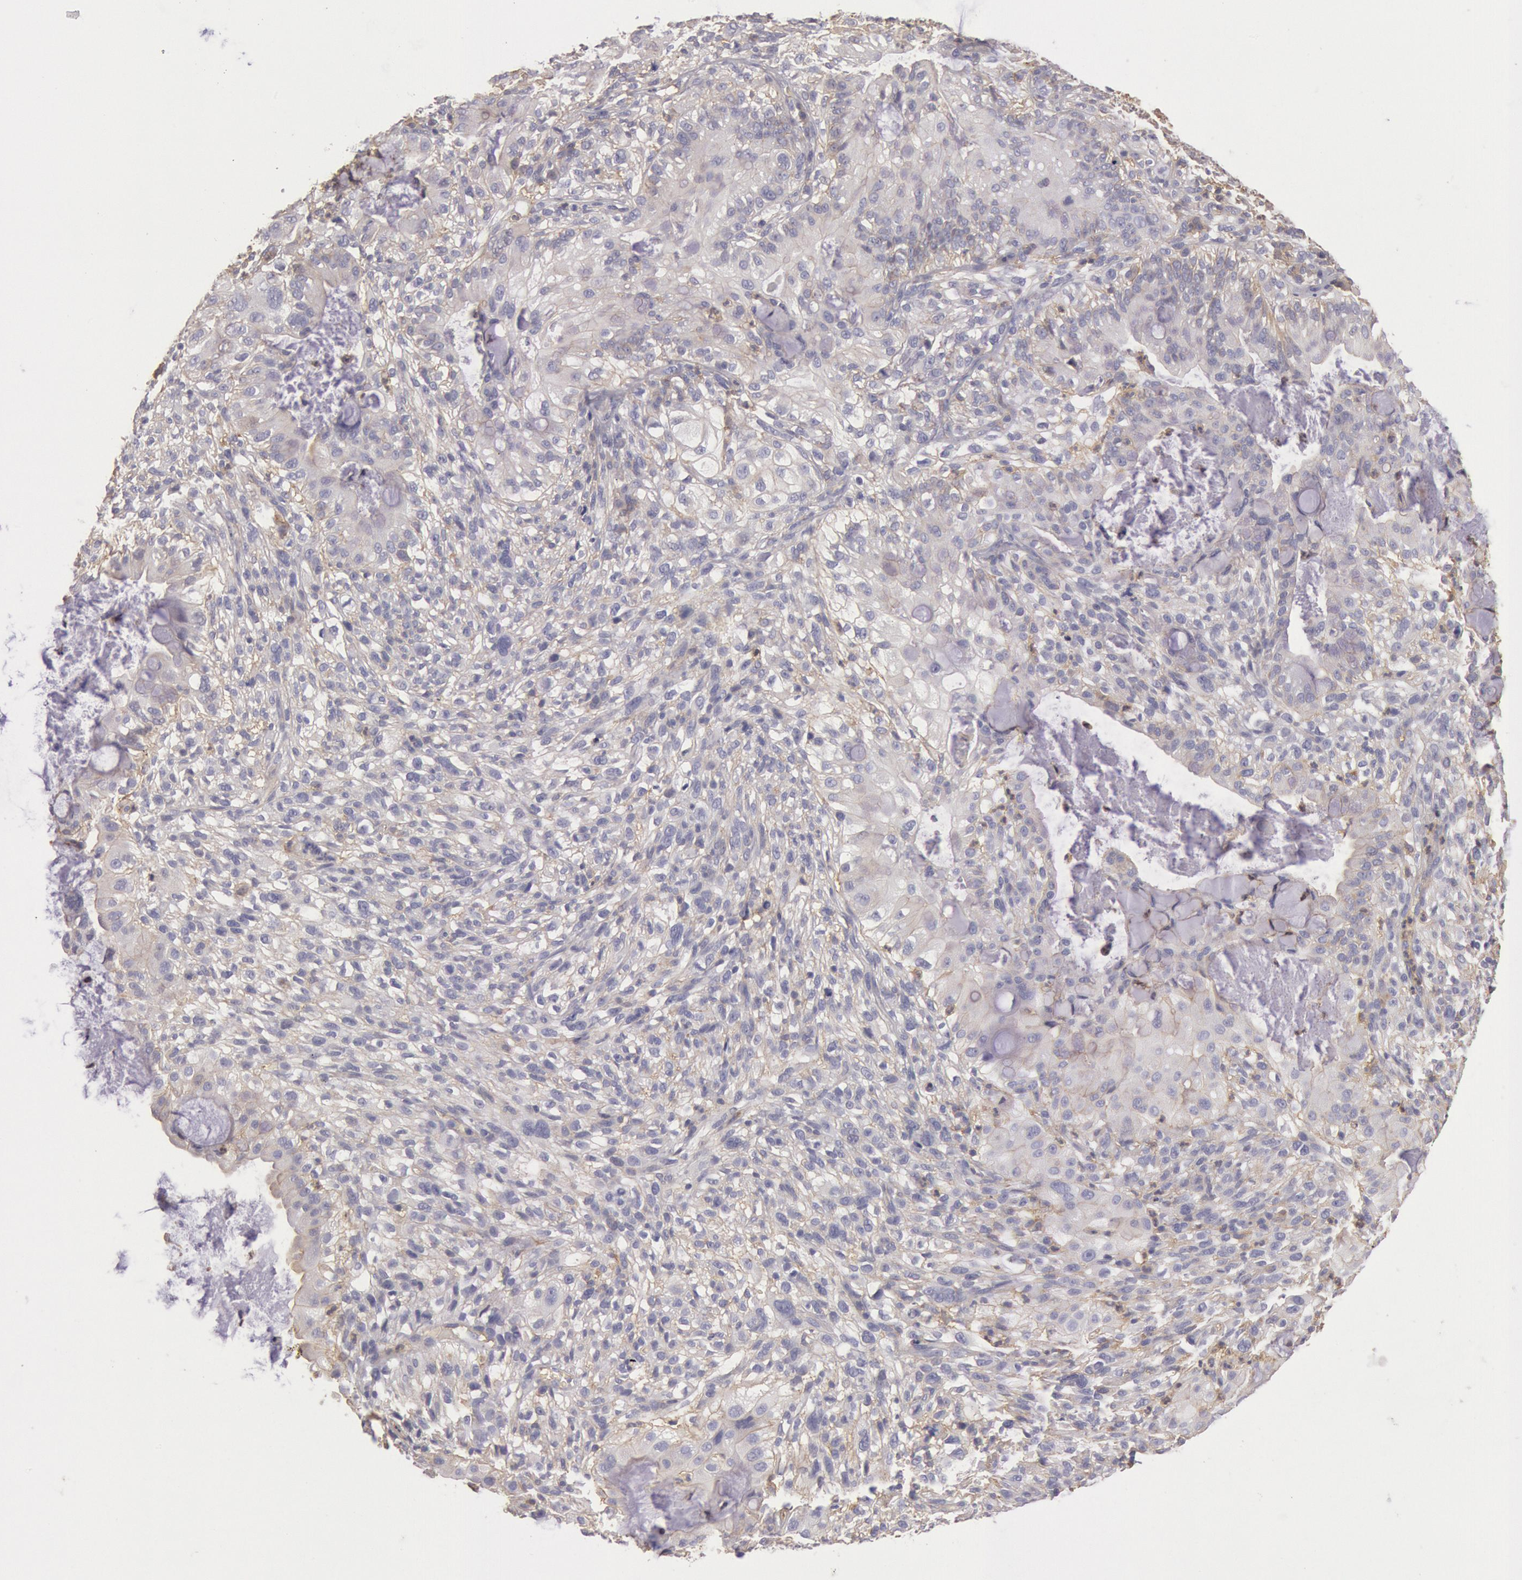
{"staining": {"intensity": "weak", "quantity": "<25%", "location": "cytoplasmic/membranous"}, "tissue": "cervical cancer", "cell_type": "Tumor cells", "image_type": "cancer", "snomed": [{"axis": "morphology", "description": "Adenocarcinoma, NOS"}, {"axis": "topography", "description": "Cervix"}], "caption": "Tumor cells are negative for protein expression in human cervical cancer. (DAB IHC, high magnification).", "gene": "SNAP23", "patient": {"sex": "female", "age": 41}}